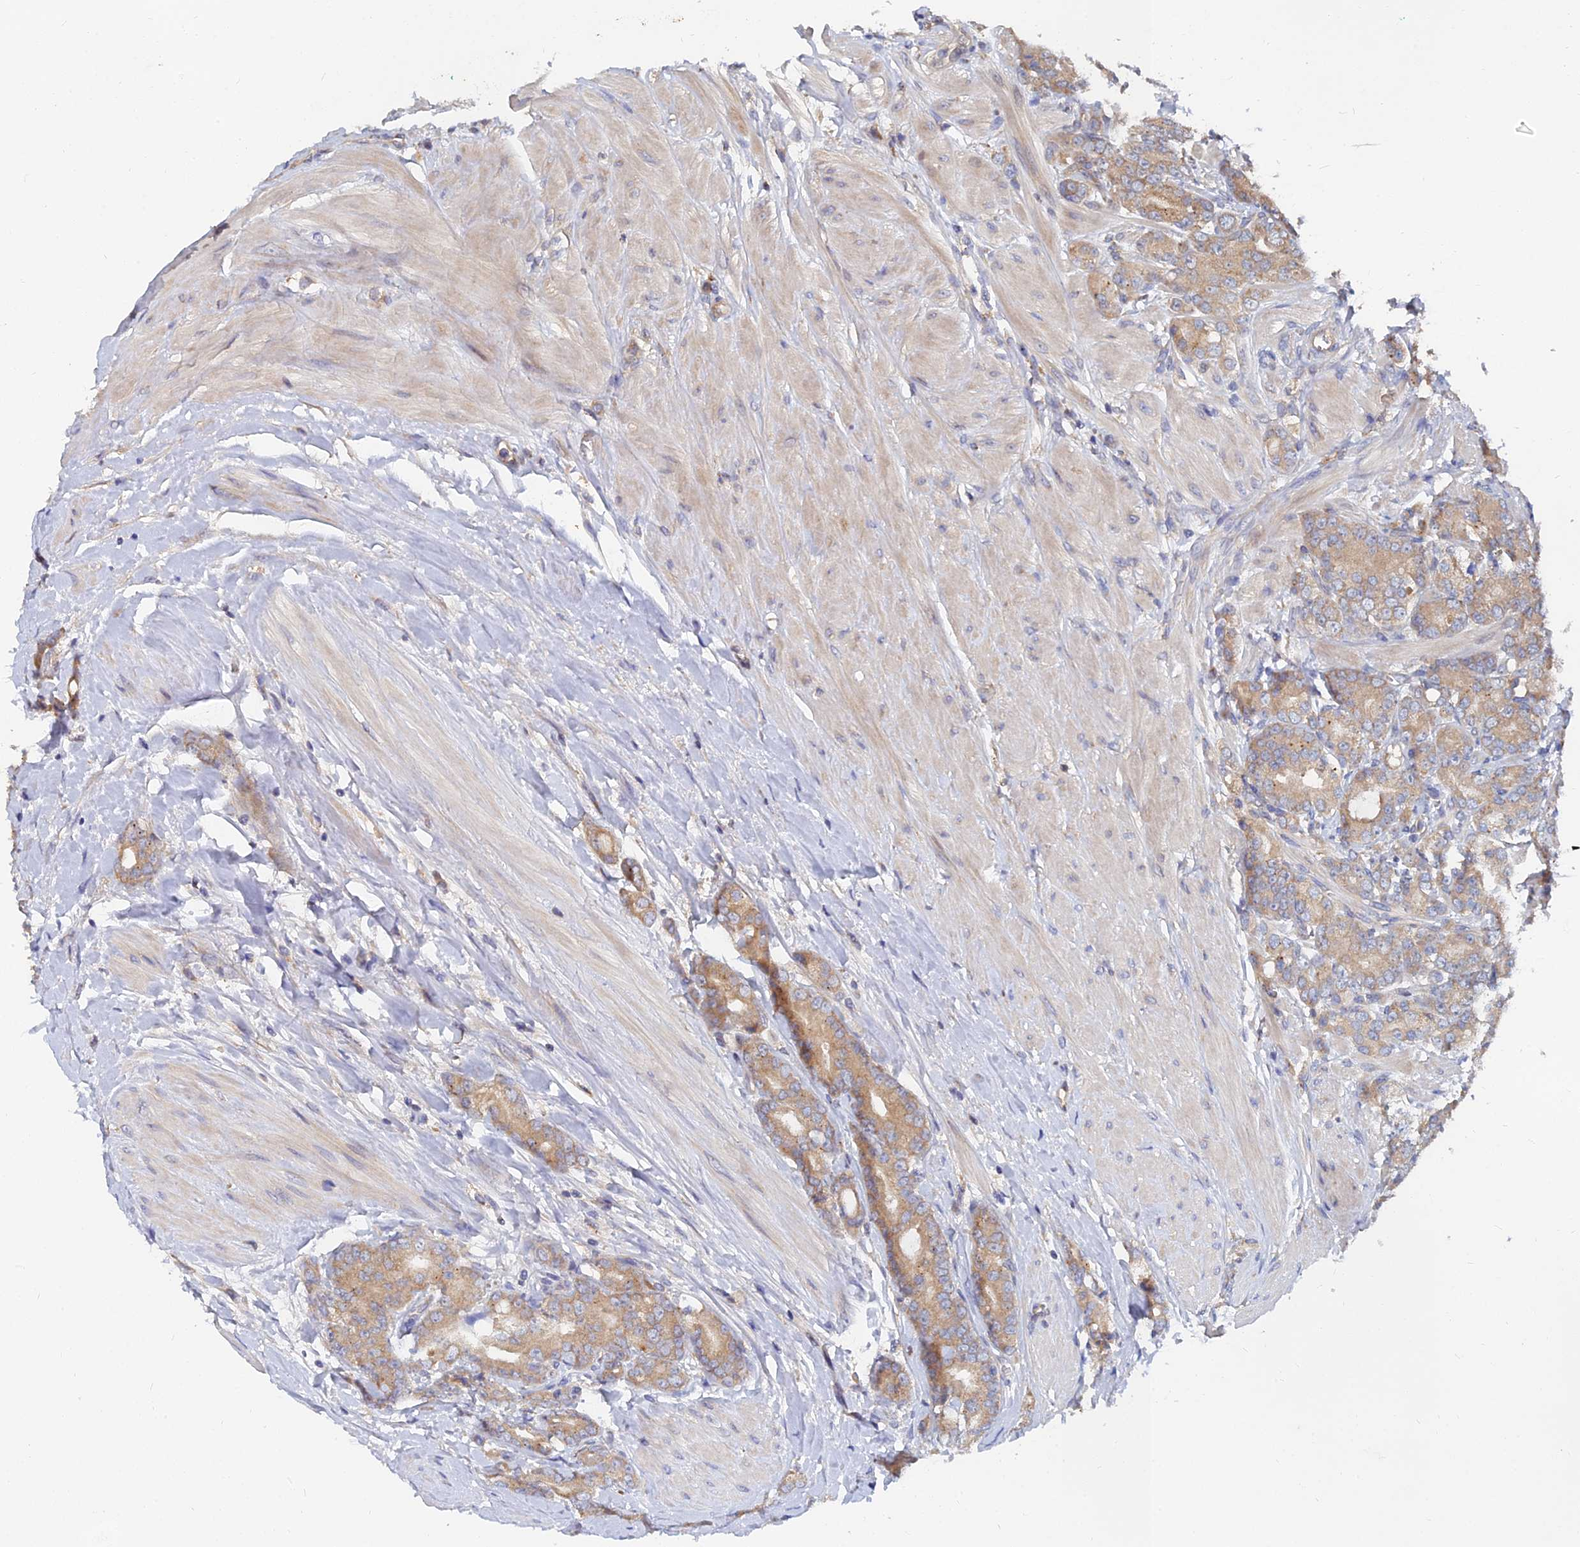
{"staining": {"intensity": "moderate", "quantity": ">75%", "location": "cytoplasmic/membranous"}, "tissue": "prostate cancer", "cell_type": "Tumor cells", "image_type": "cancer", "snomed": [{"axis": "morphology", "description": "Adenocarcinoma, High grade"}, {"axis": "topography", "description": "Prostate"}], "caption": "IHC micrograph of human prostate cancer (adenocarcinoma (high-grade)) stained for a protein (brown), which displays medium levels of moderate cytoplasmic/membranous positivity in about >75% of tumor cells.", "gene": "CCZ1", "patient": {"sex": "male", "age": 62}}